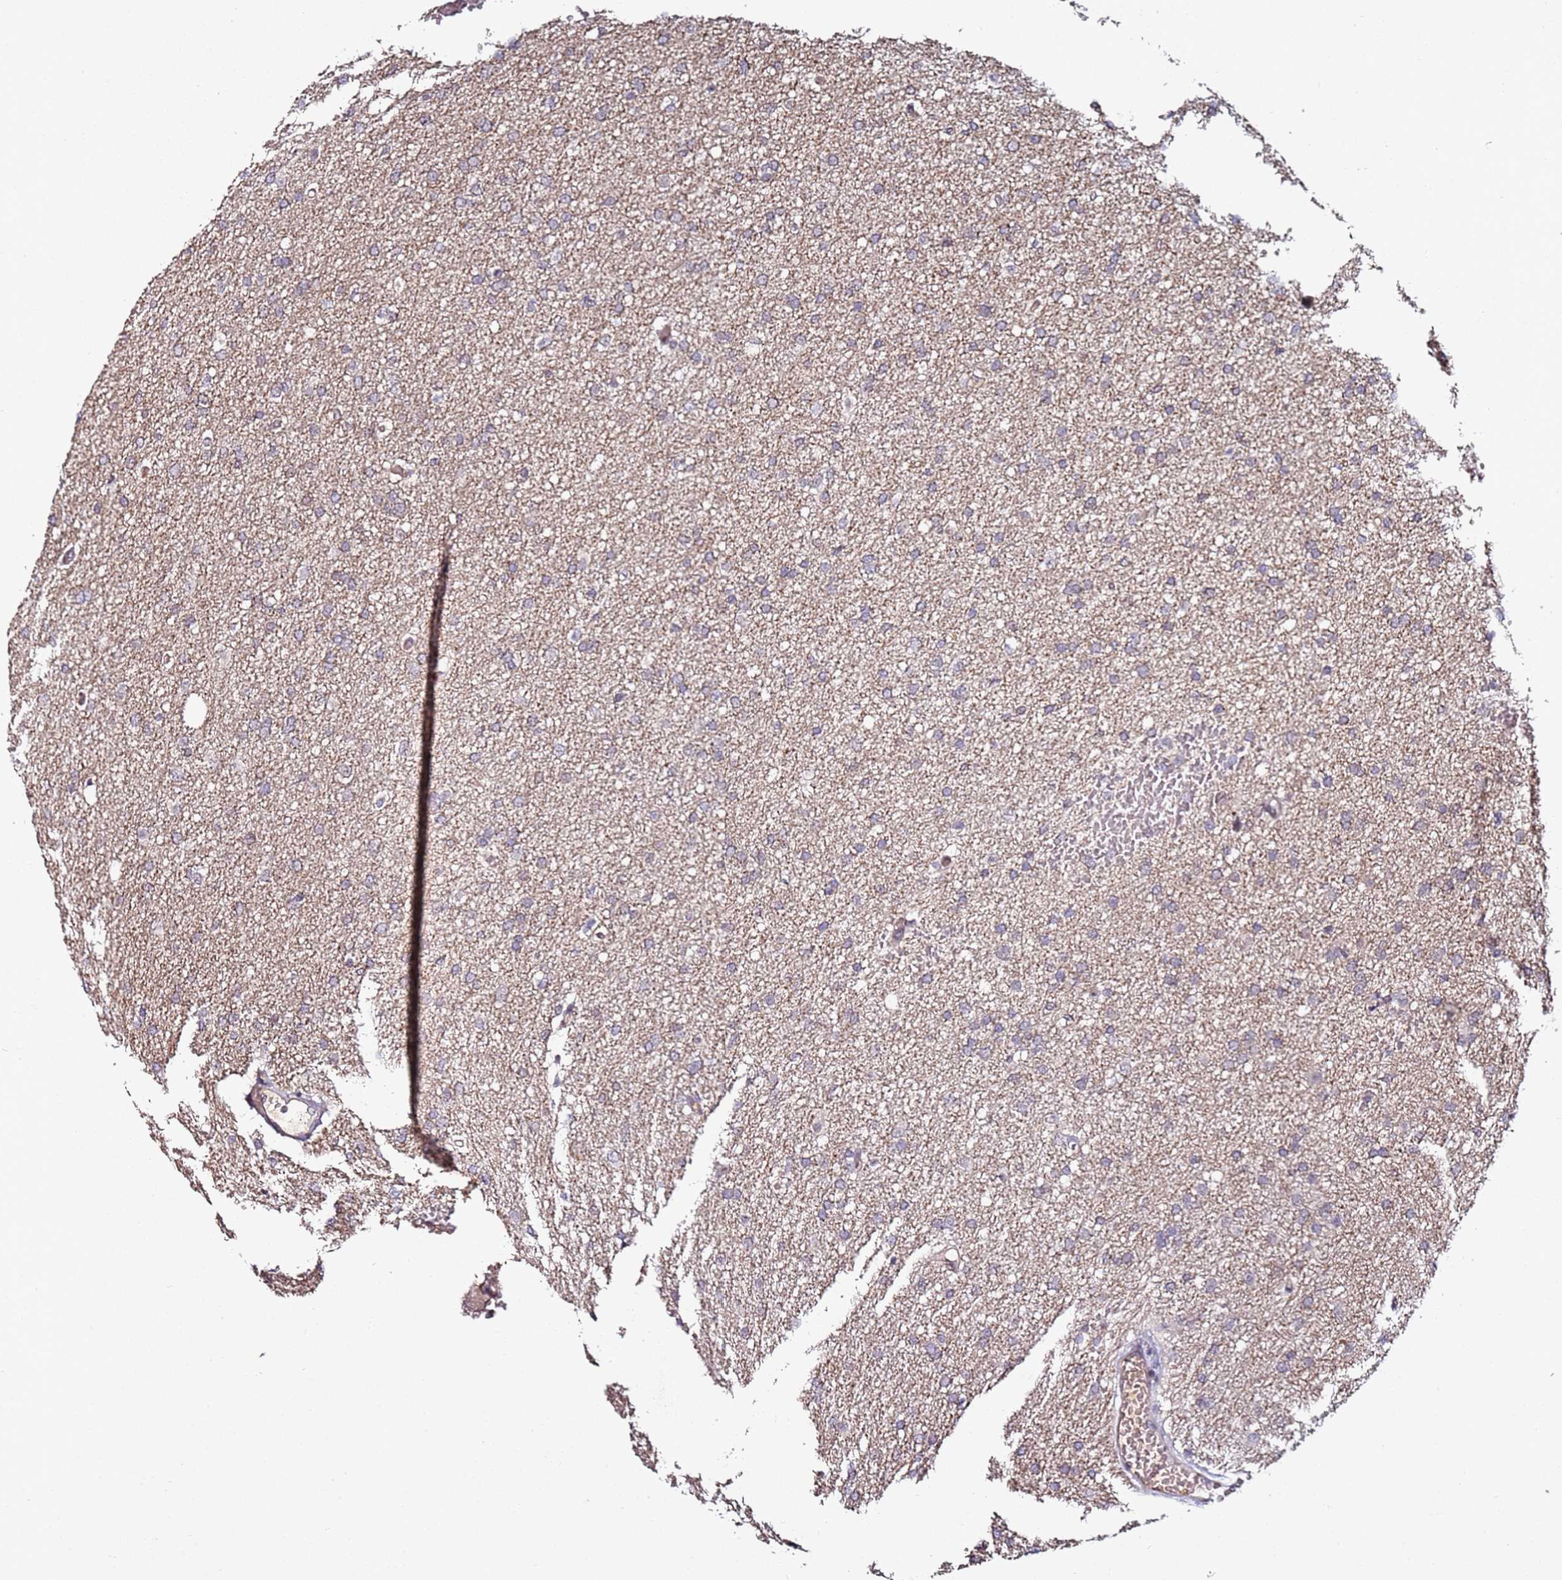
{"staining": {"intensity": "weak", "quantity": "<25%", "location": "cytoplasmic/membranous"}, "tissue": "glioma", "cell_type": "Tumor cells", "image_type": "cancer", "snomed": [{"axis": "morphology", "description": "Glioma, malignant, High grade"}, {"axis": "topography", "description": "Cerebral cortex"}], "caption": "Immunohistochemistry (IHC) image of neoplastic tissue: human glioma stained with DAB reveals no significant protein staining in tumor cells.", "gene": "DUSP28", "patient": {"sex": "female", "age": 36}}